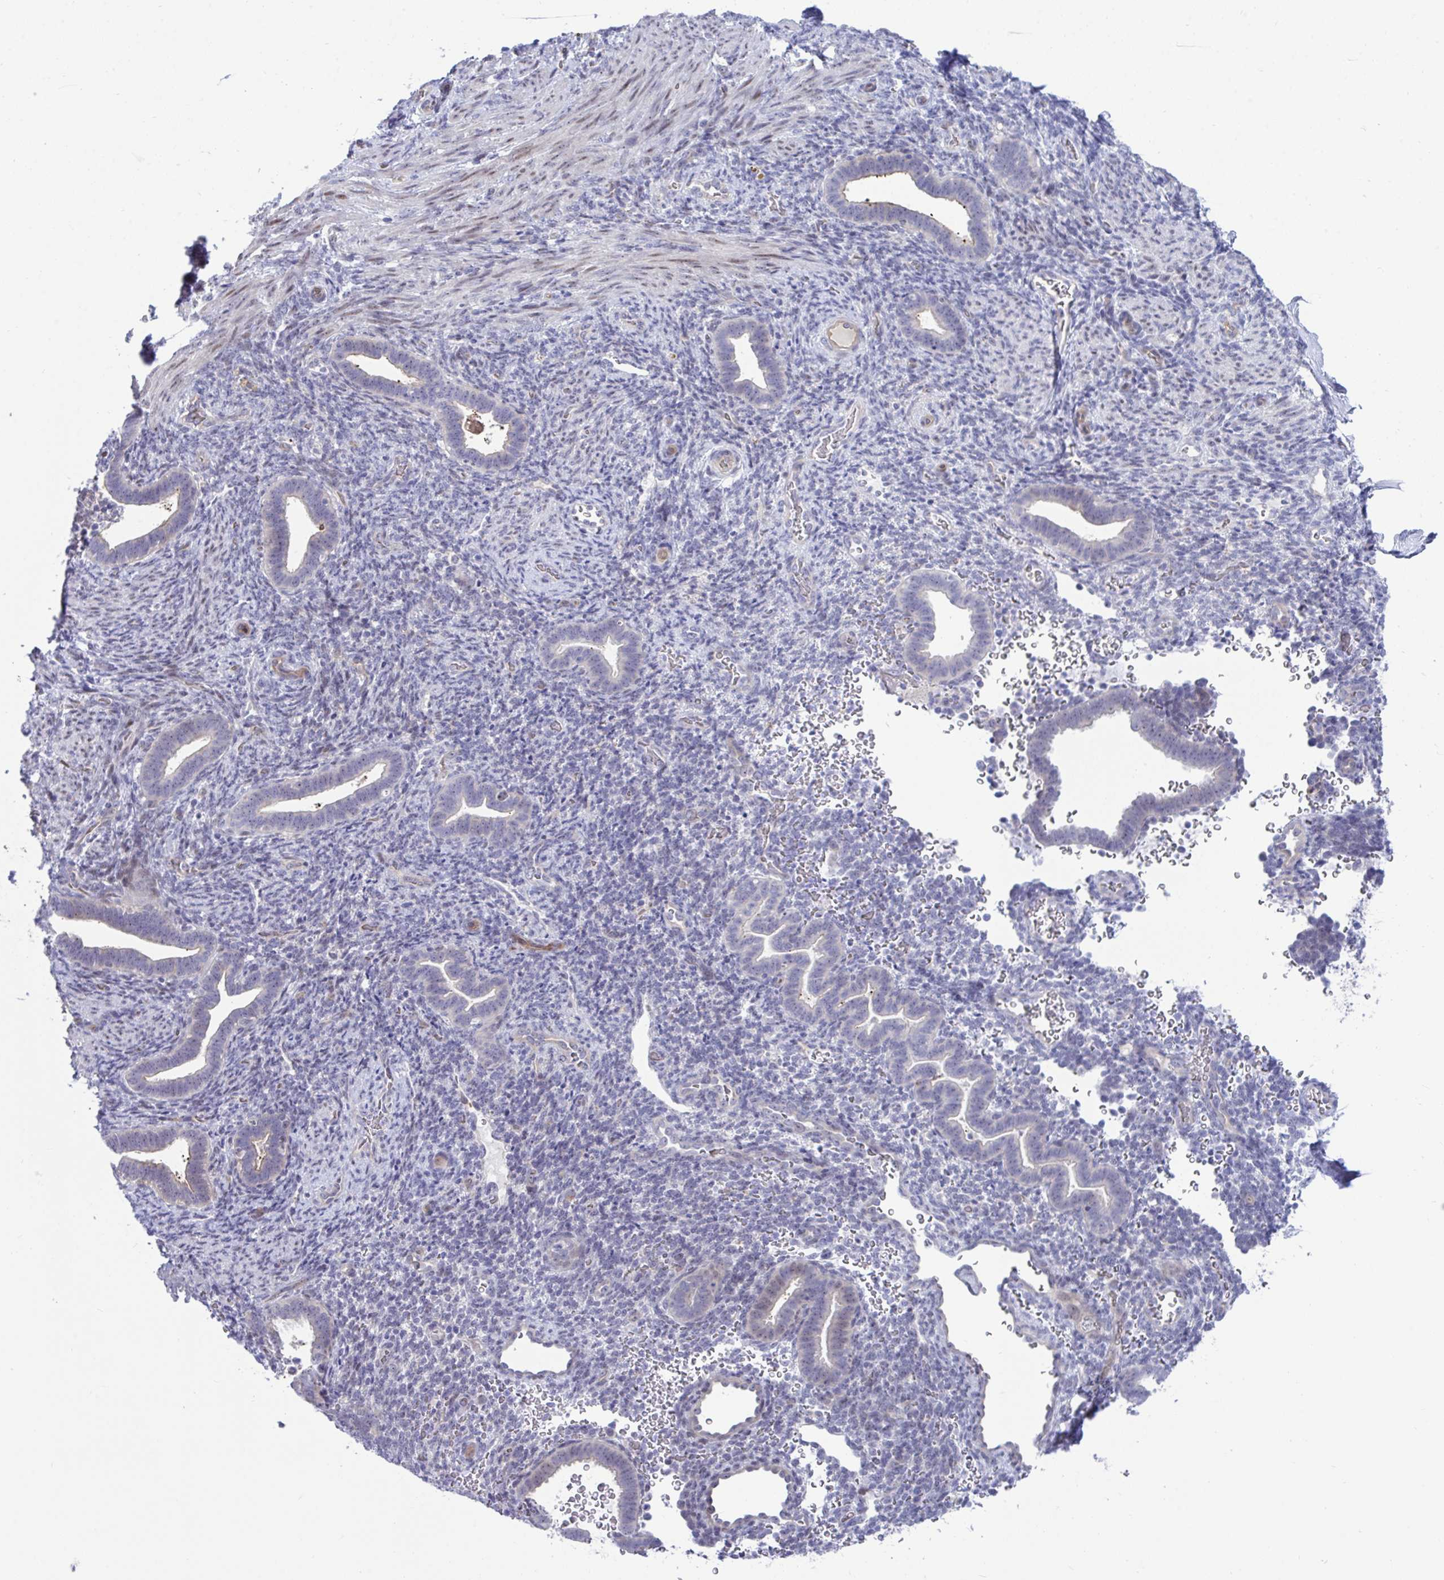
{"staining": {"intensity": "negative", "quantity": "none", "location": "none"}, "tissue": "endometrium", "cell_type": "Cells in endometrial stroma", "image_type": "normal", "snomed": [{"axis": "morphology", "description": "Normal tissue, NOS"}, {"axis": "topography", "description": "Endometrium"}], "caption": "High magnification brightfield microscopy of benign endometrium stained with DAB (3,3'-diaminobenzidine) (brown) and counterstained with hematoxylin (blue): cells in endometrial stroma show no significant expression. Brightfield microscopy of immunohistochemistry stained with DAB (3,3'-diaminobenzidine) (brown) and hematoxylin (blue), captured at high magnification.", "gene": "CENPQ", "patient": {"sex": "female", "age": 34}}